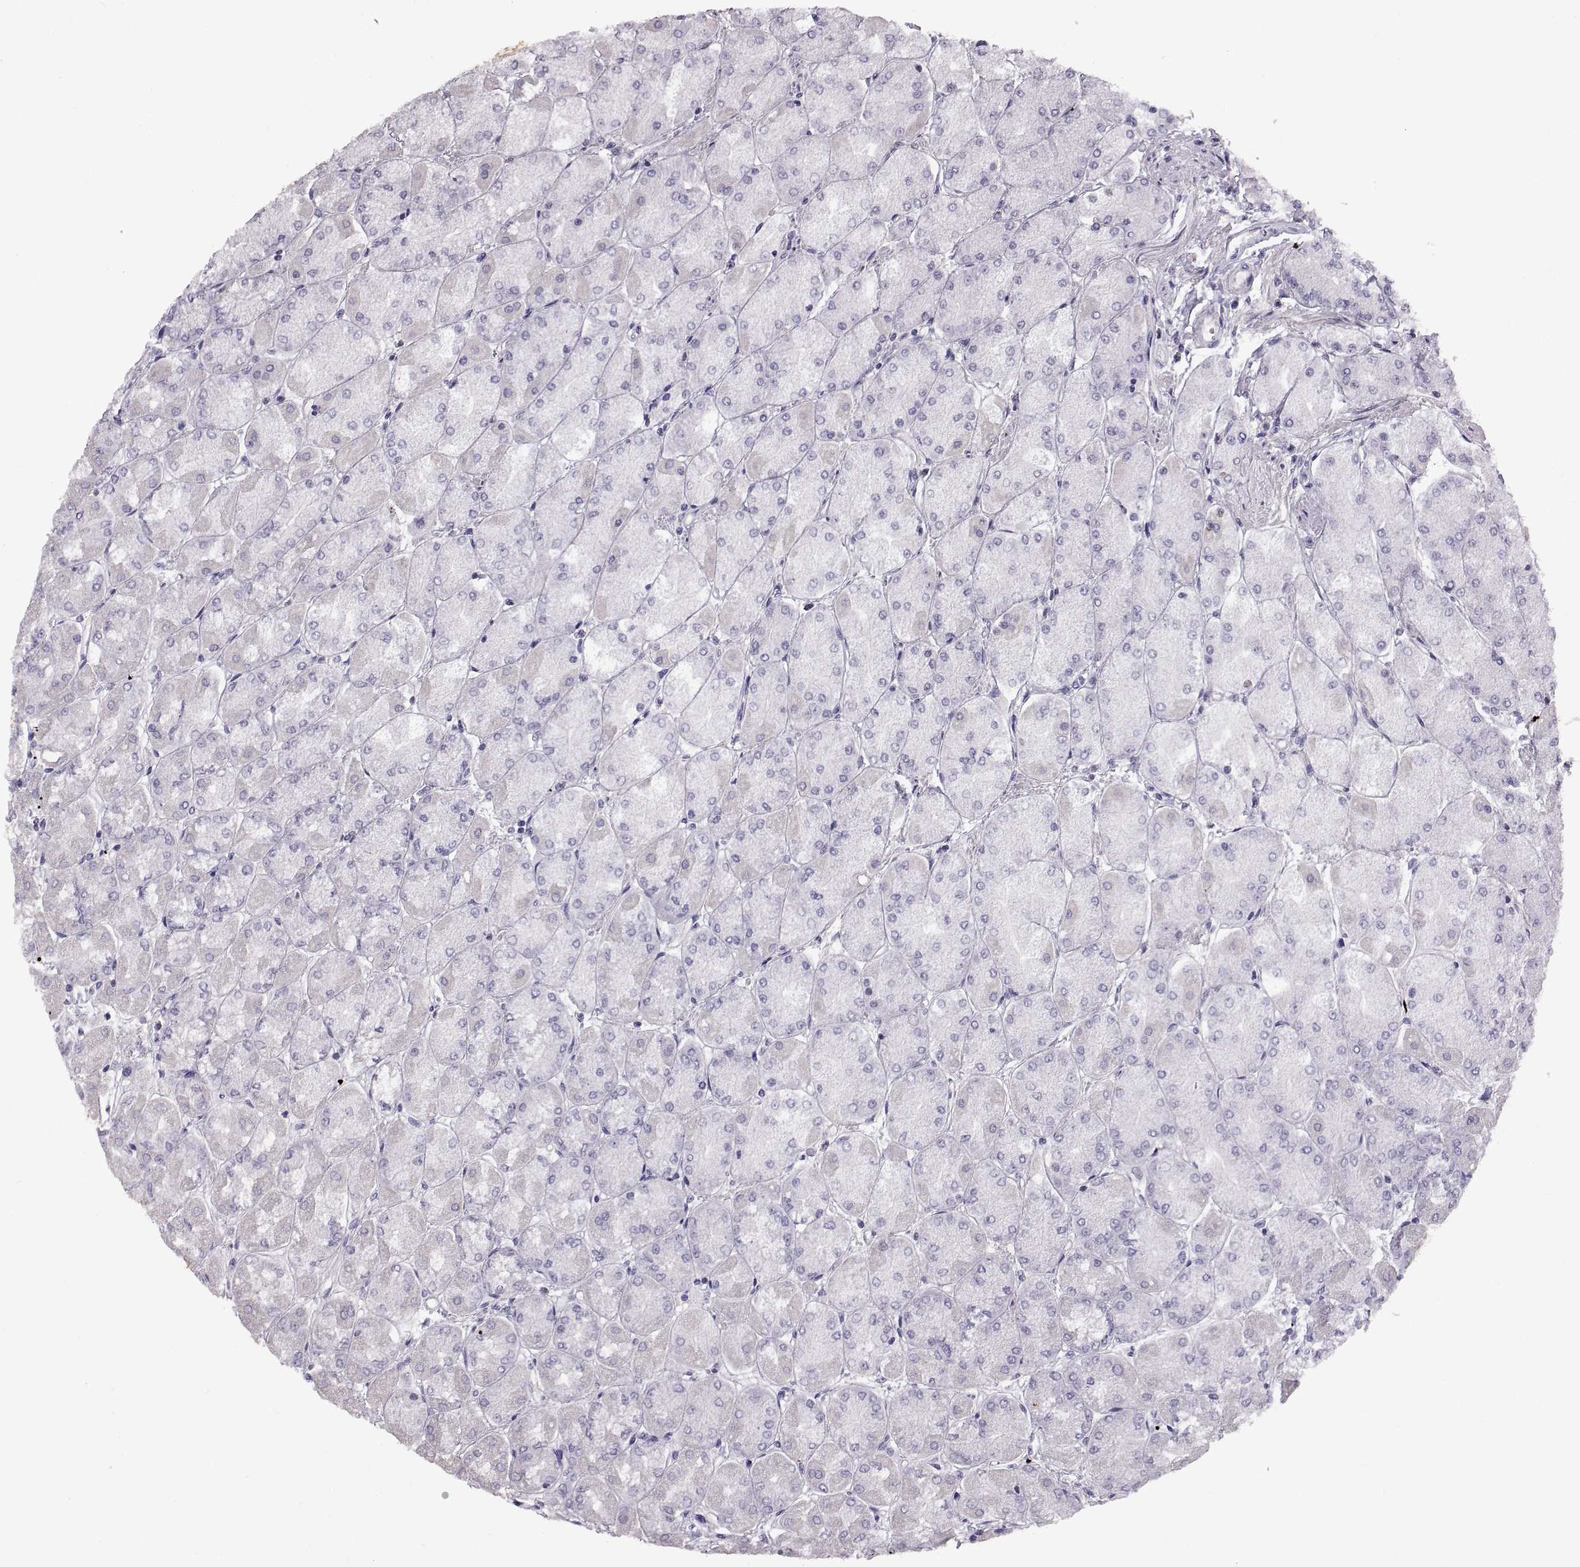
{"staining": {"intensity": "negative", "quantity": "none", "location": "none"}, "tissue": "stomach", "cell_type": "Glandular cells", "image_type": "normal", "snomed": [{"axis": "morphology", "description": "Normal tissue, NOS"}, {"axis": "topography", "description": "Stomach, upper"}], "caption": "A micrograph of stomach stained for a protein reveals no brown staining in glandular cells. (DAB immunohistochemistry with hematoxylin counter stain).", "gene": "WFDC8", "patient": {"sex": "male", "age": 60}}